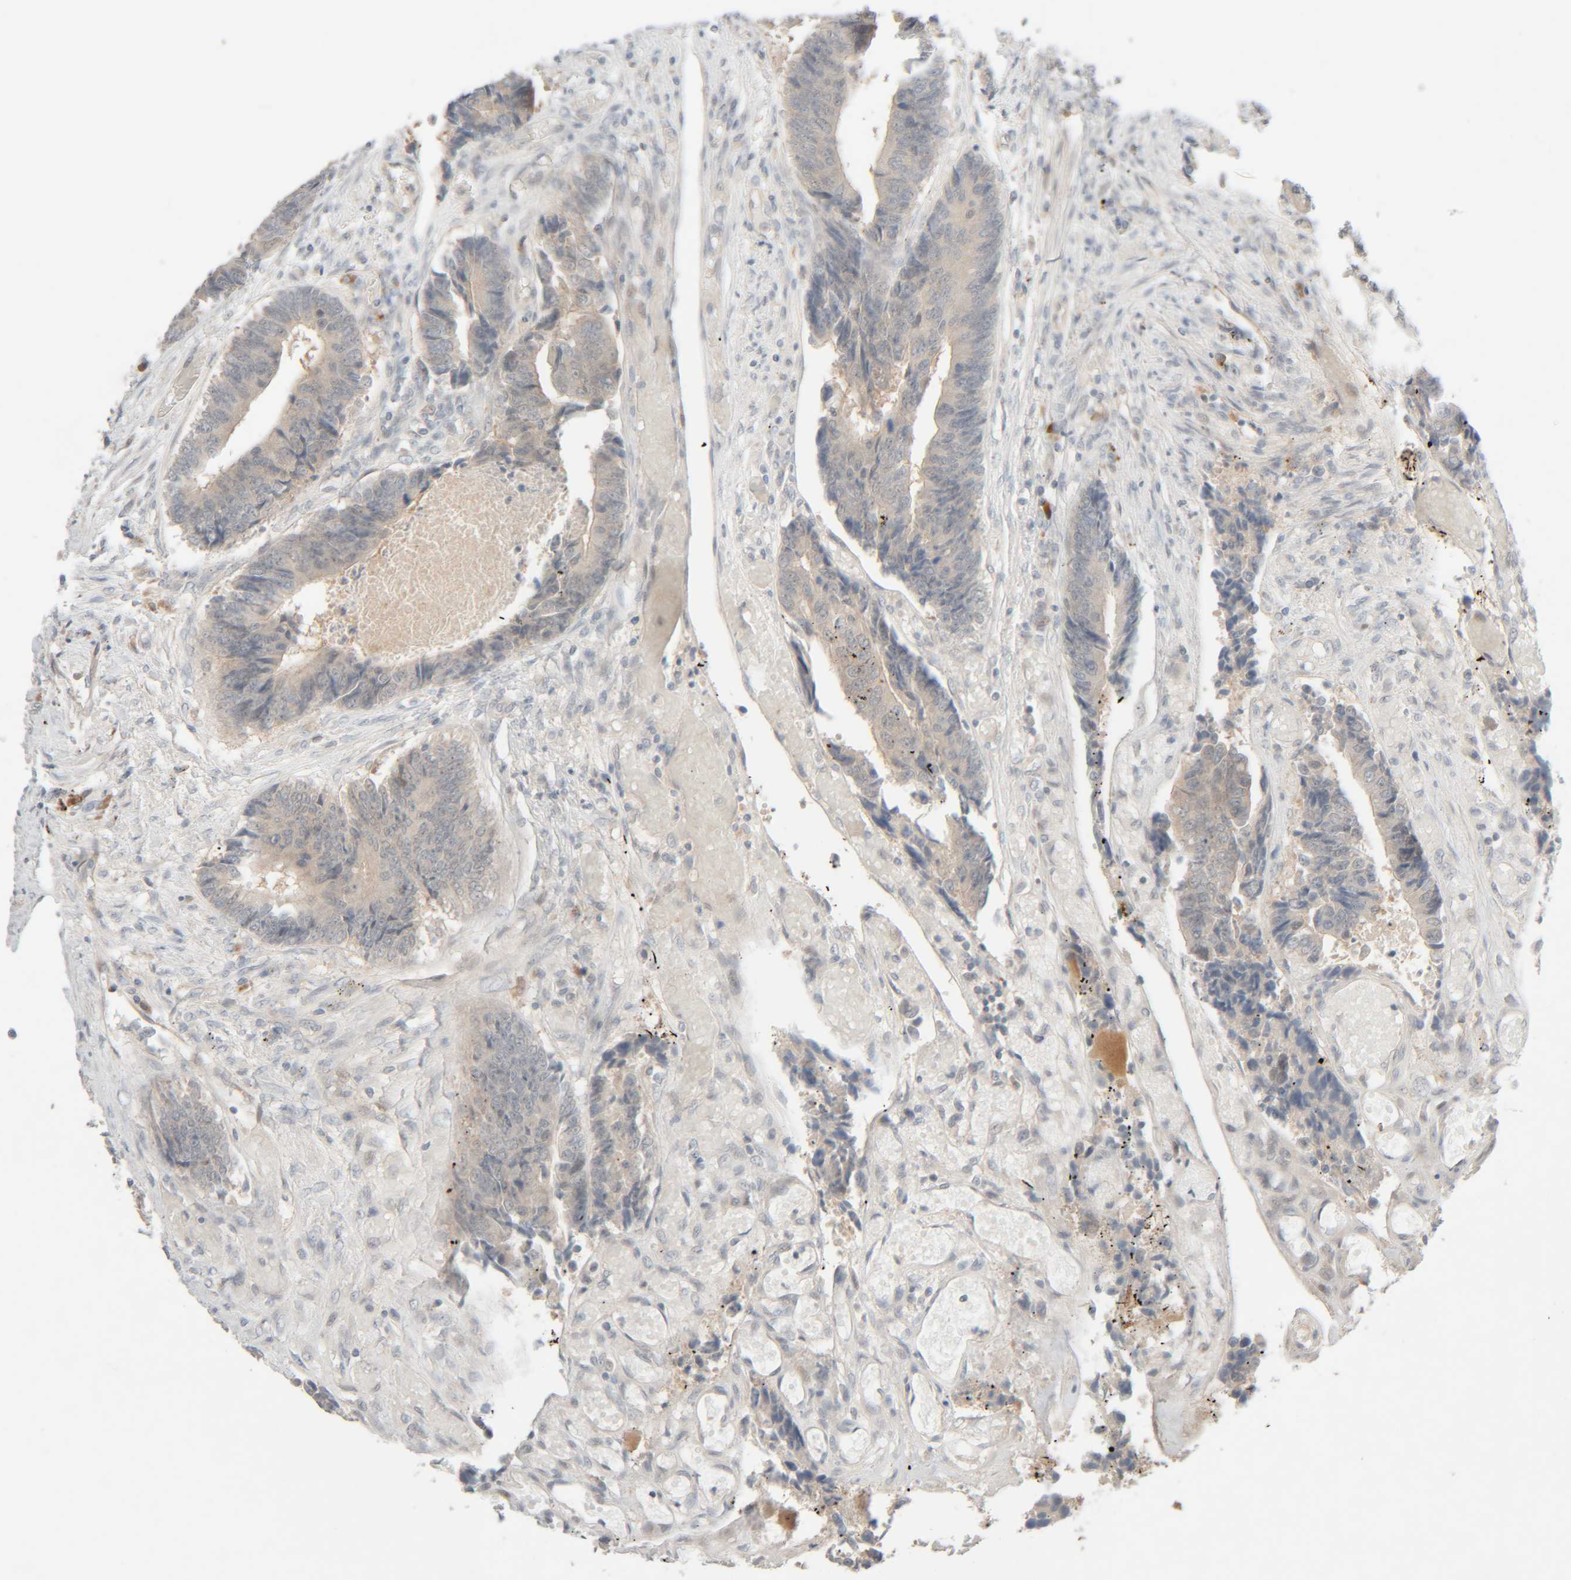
{"staining": {"intensity": "negative", "quantity": "none", "location": "none"}, "tissue": "colorectal cancer", "cell_type": "Tumor cells", "image_type": "cancer", "snomed": [{"axis": "morphology", "description": "Adenocarcinoma, NOS"}, {"axis": "topography", "description": "Rectum"}], "caption": "Adenocarcinoma (colorectal) stained for a protein using immunohistochemistry shows no positivity tumor cells.", "gene": "CHKA", "patient": {"sex": "male", "age": 84}}